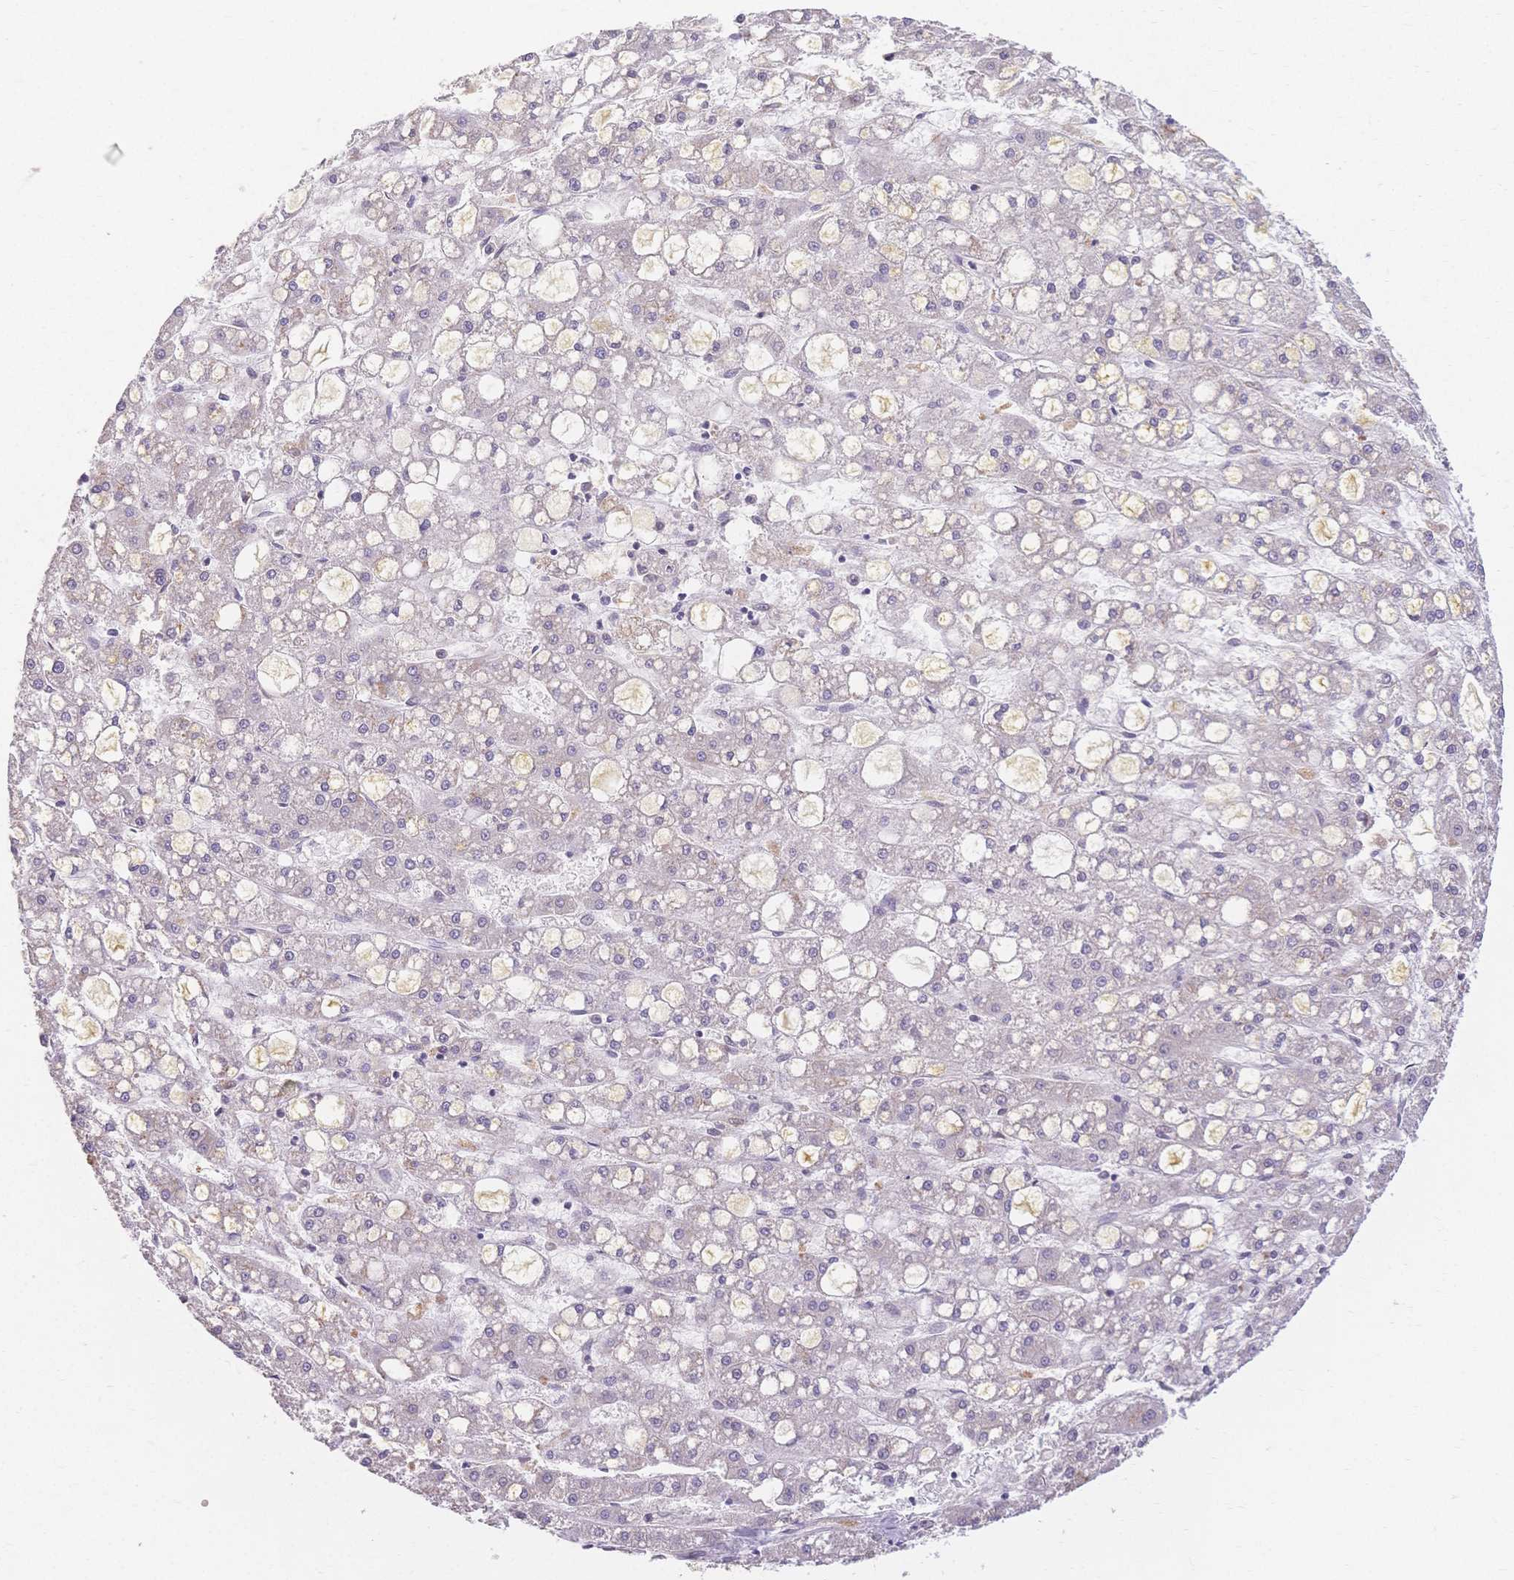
{"staining": {"intensity": "negative", "quantity": "none", "location": "none"}, "tissue": "liver cancer", "cell_type": "Tumor cells", "image_type": "cancer", "snomed": [{"axis": "morphology", "description": "Carcinoma, Hepatocellular, NOS"}, {"axis": "topography", "description": "Liver"}], "caption": "IHC micrograph of liver cancer (hepatocellular carcinoma) stained for a protein (brown), which demonstrates no positivity in tumor cells. (DAB (3,3'-diaminobenzidine) immunohistochemistry with hematoxylin counter stain).", "gene": "HS3ST5", "patient": {"sex": "male", "age": 67}}